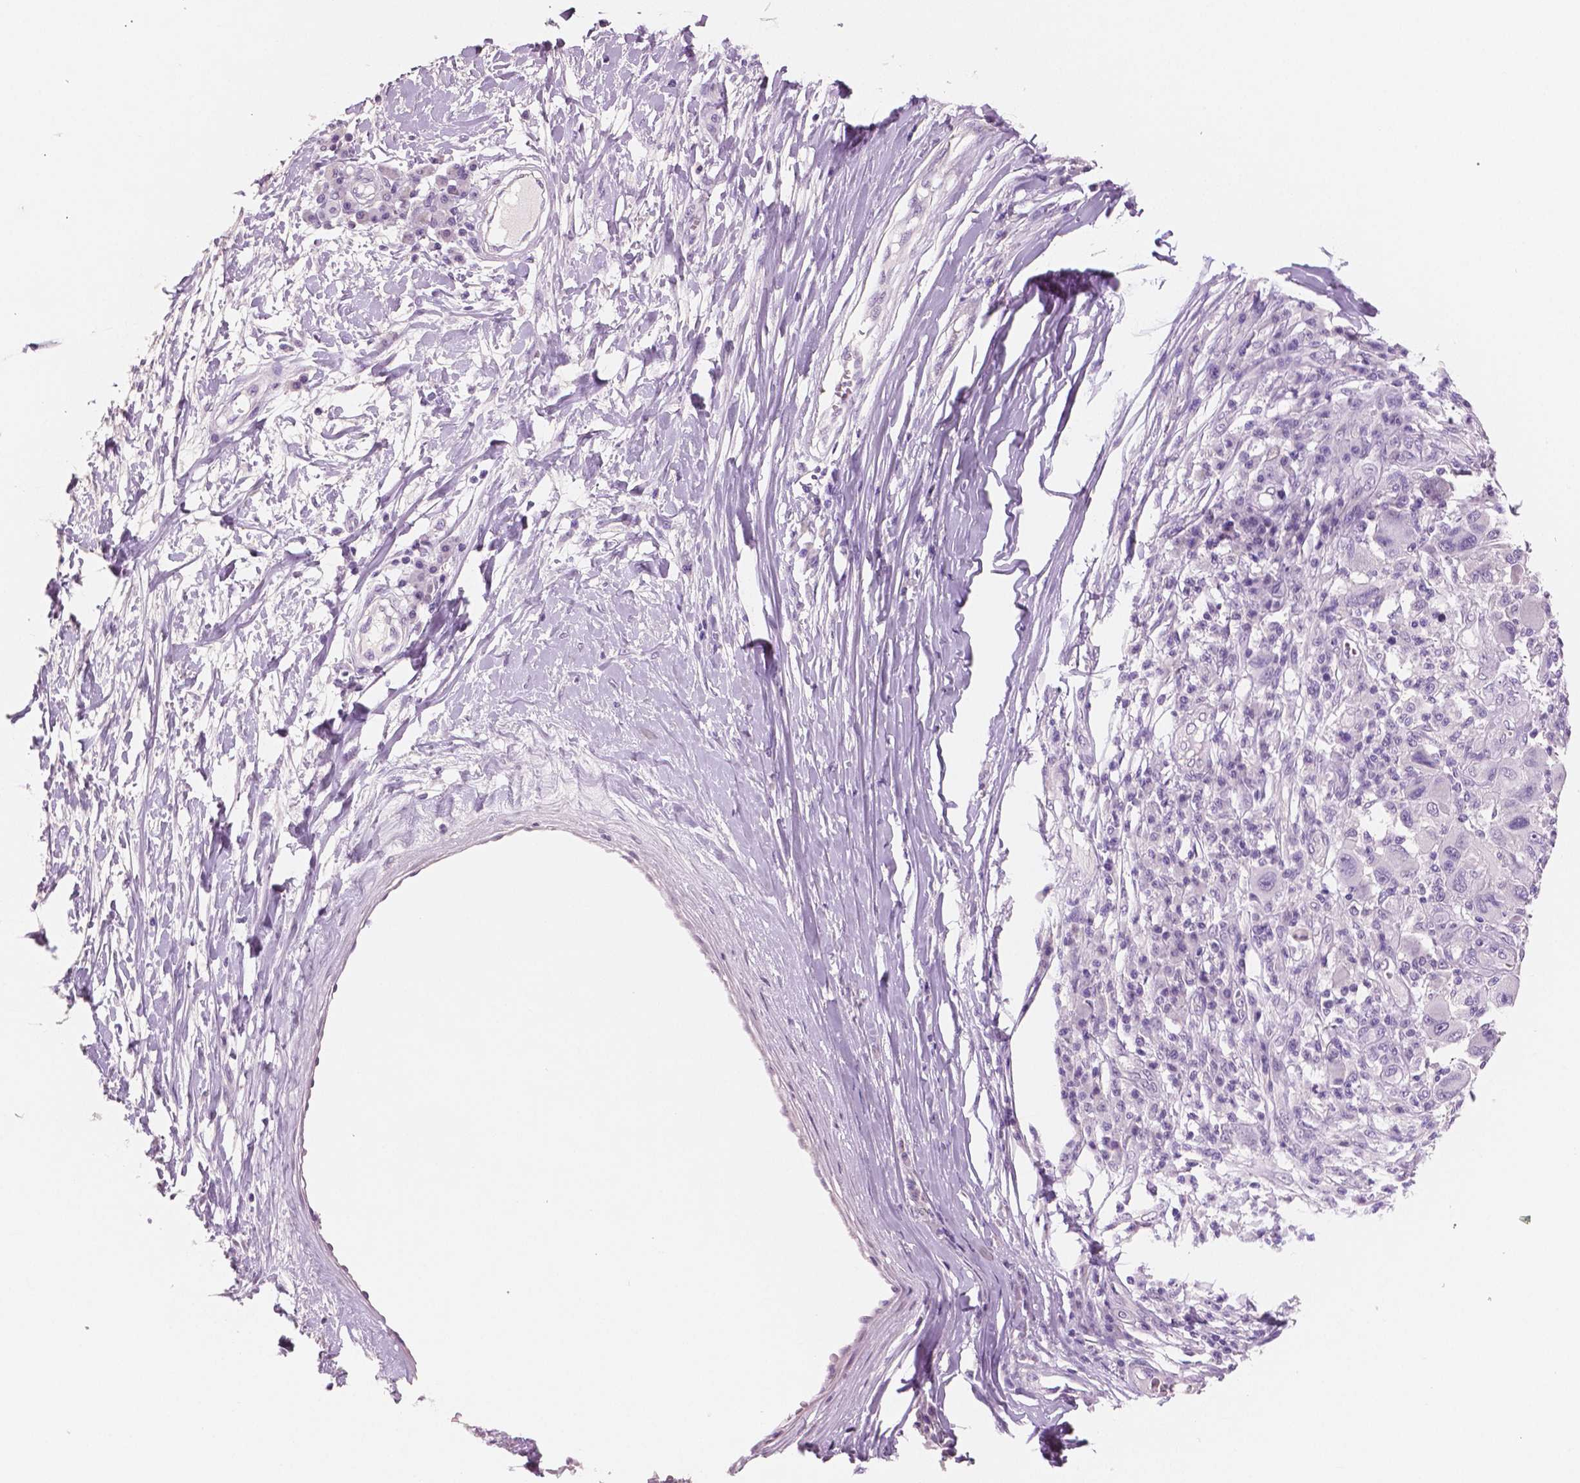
{"staining": {"intensity": "negative", "quantity": "none", "location": "none"}, "tissue": "melanoma", "cell_type": "Tumor cells", "image_type": "cancer", "snomed": [{"axis": "morphology", "description": "Malignant melanoma, NOS"}, {"axis": "topography", "description": "Skin"}], "caption": "High power microscopy image of an immunohistochemistry (IHC) image of malignant melanoma, revealing no significant positivity in tumor cells.", "gene": "NECAB2", "patient": {"sex": "male", "age": 53}}